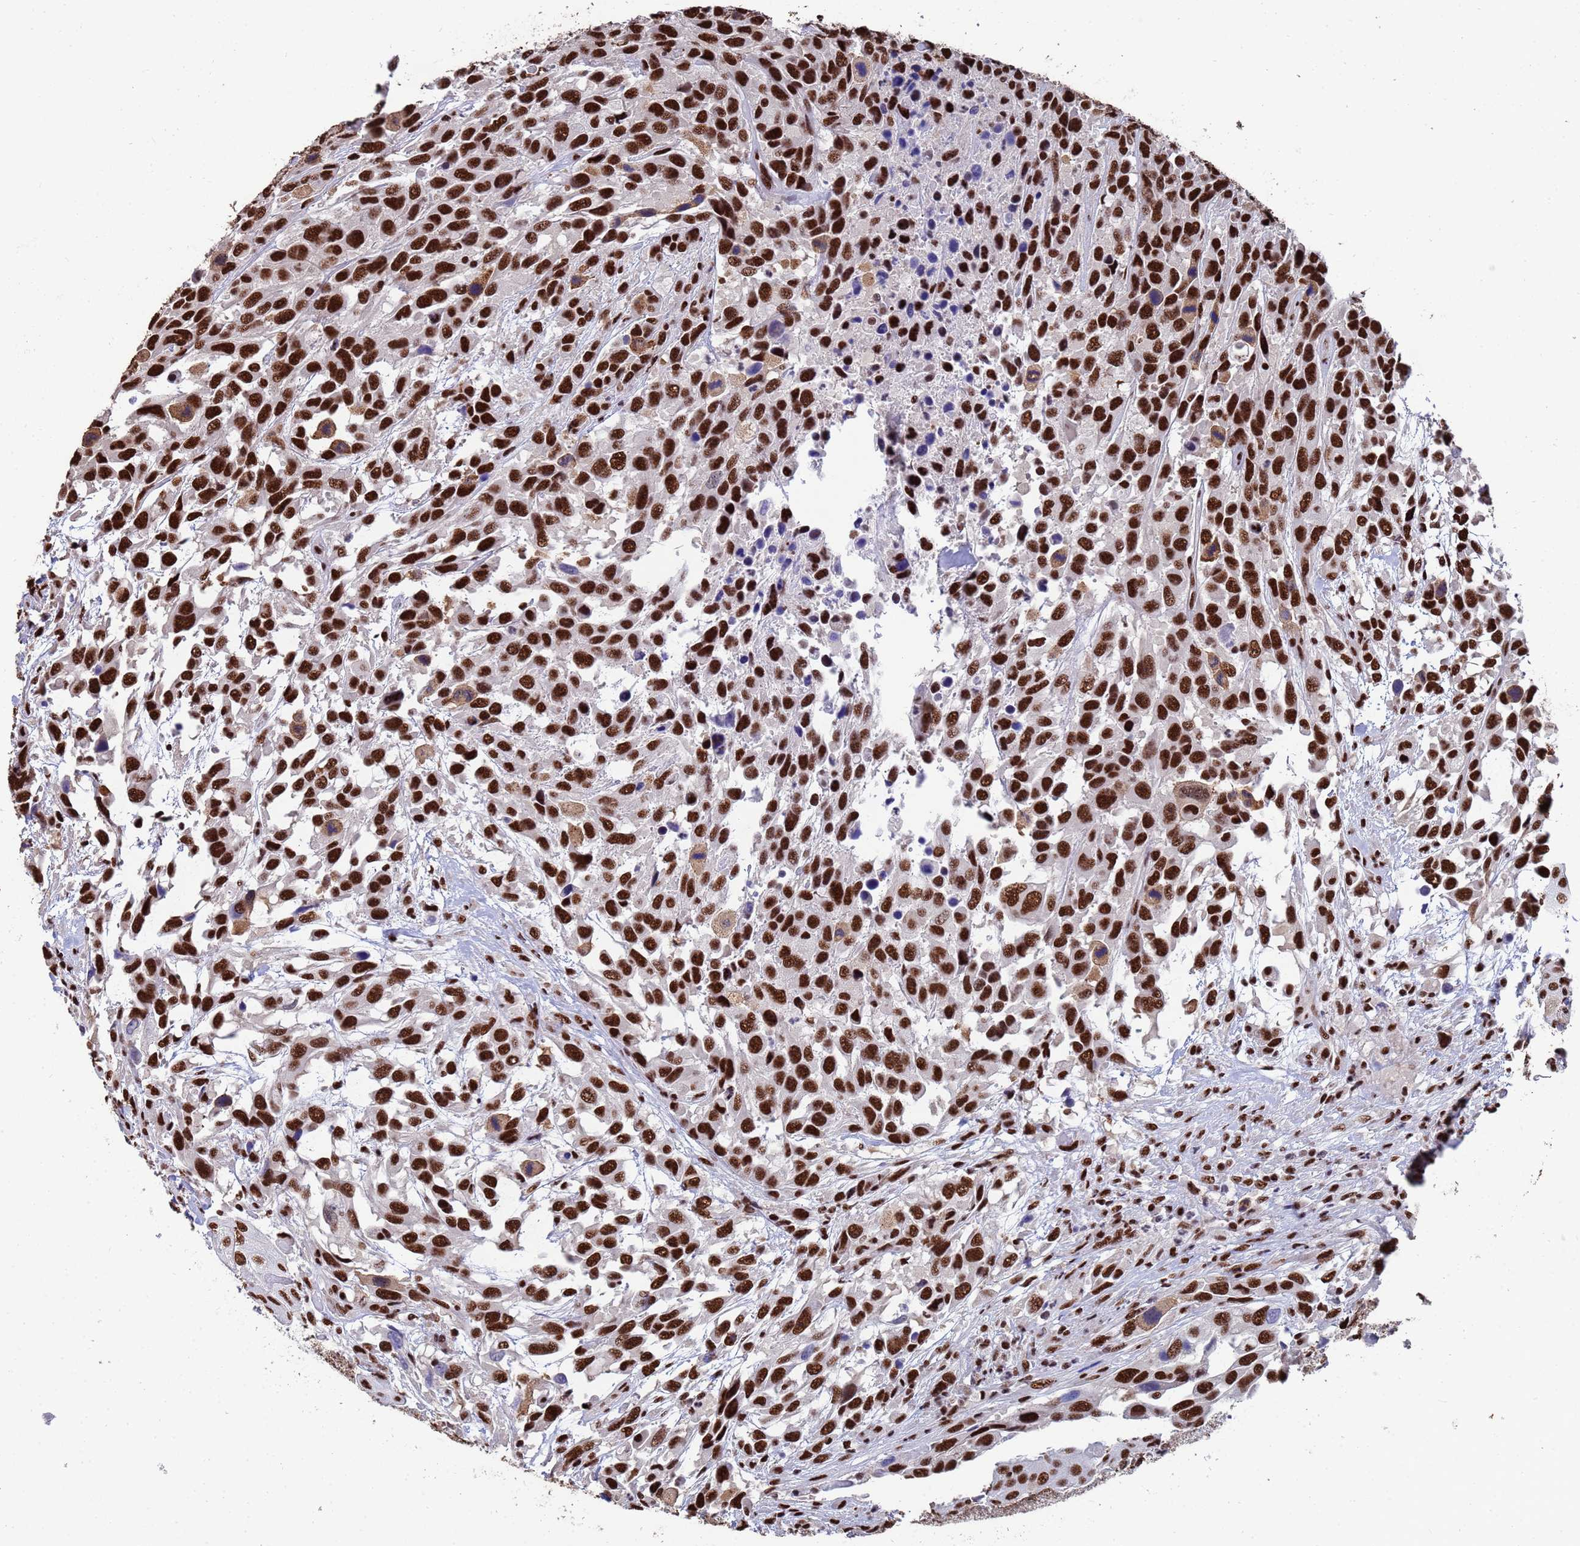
{"staining": {"intensity": "strong", "quantity": ">75%", "location": "nuclear"}, "tissue": "urothelial cancer", "cell_type": "Tumor cells", "image_type": "cancer", "snomed": [{"axis": "morphology", "description": "Urothelial carcinoma, High grade"}, {"axis": "topography", "description": "Urinary bladder"}], "caption": "High-grade urothelial carcinoma stained with DAB (3,3'-diaminobenzidine) immunohistochemistry exhibits high levels of strong nuclear positivity in approximately >75% of tumor cells.", "gene": "SF3B2", "patient": {"sex": "female", "age": 70}}